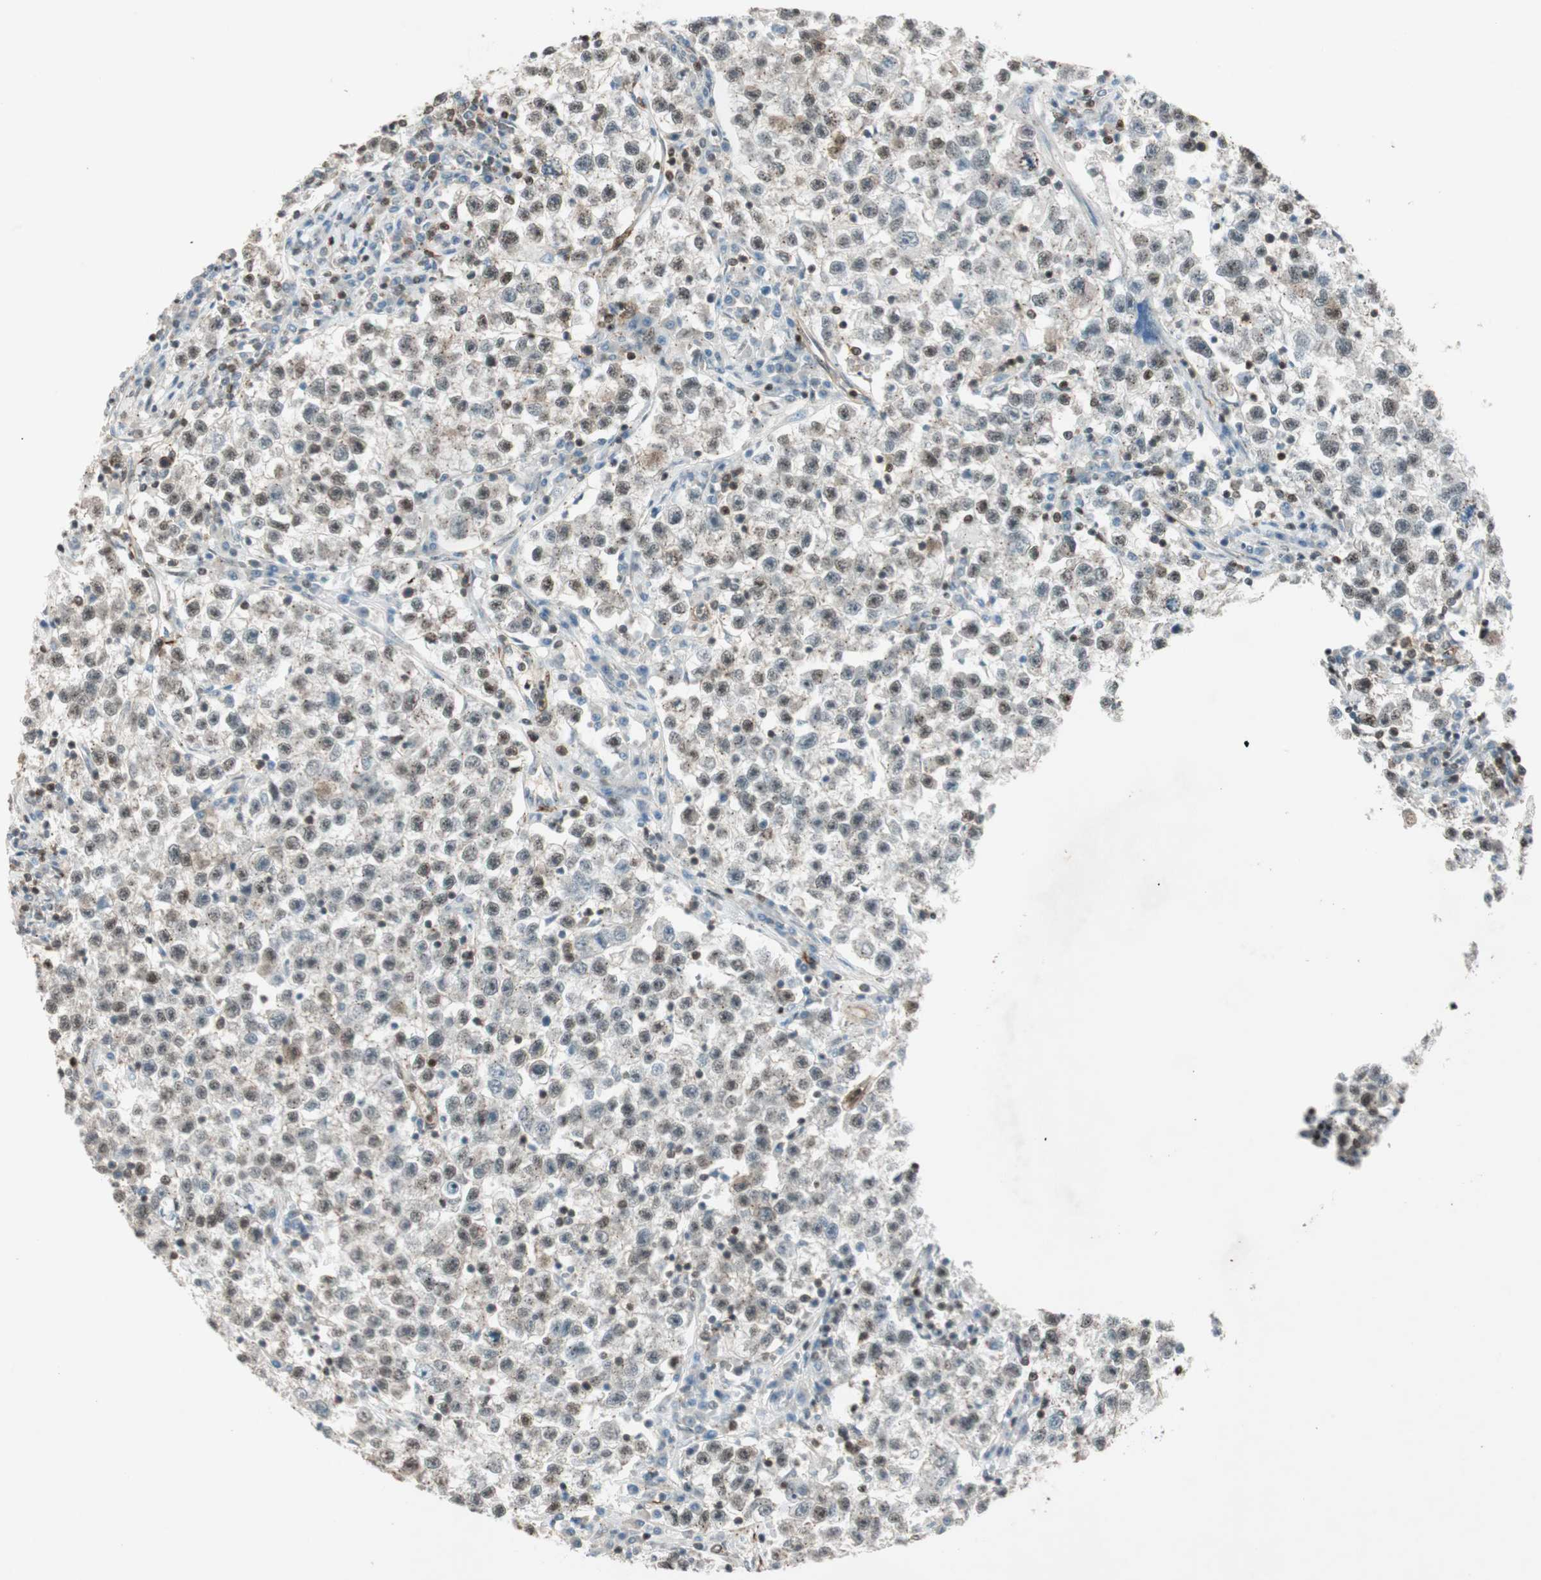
{"staining": {"intensity": "moderate", "quantity": "<25%", "location": "nuclear"}, "tissue": "testis cancer", "cell_type": "Tumor cells", "image_type": "cancer", "snomed": [{"axis": "morphology", "description": "Seminoma, NOS"}, {"axis": "topography", "description": "Testis"}], "caption": "Testis cancer (seminoma) tissue shows moderate nuclear expression in approximately <25% of tumor cells, visualized by immunohistochemistry. Nuclei are stained in blue.", "gene": "CDK19", "patient": {"sex": "male", "age": 22}}